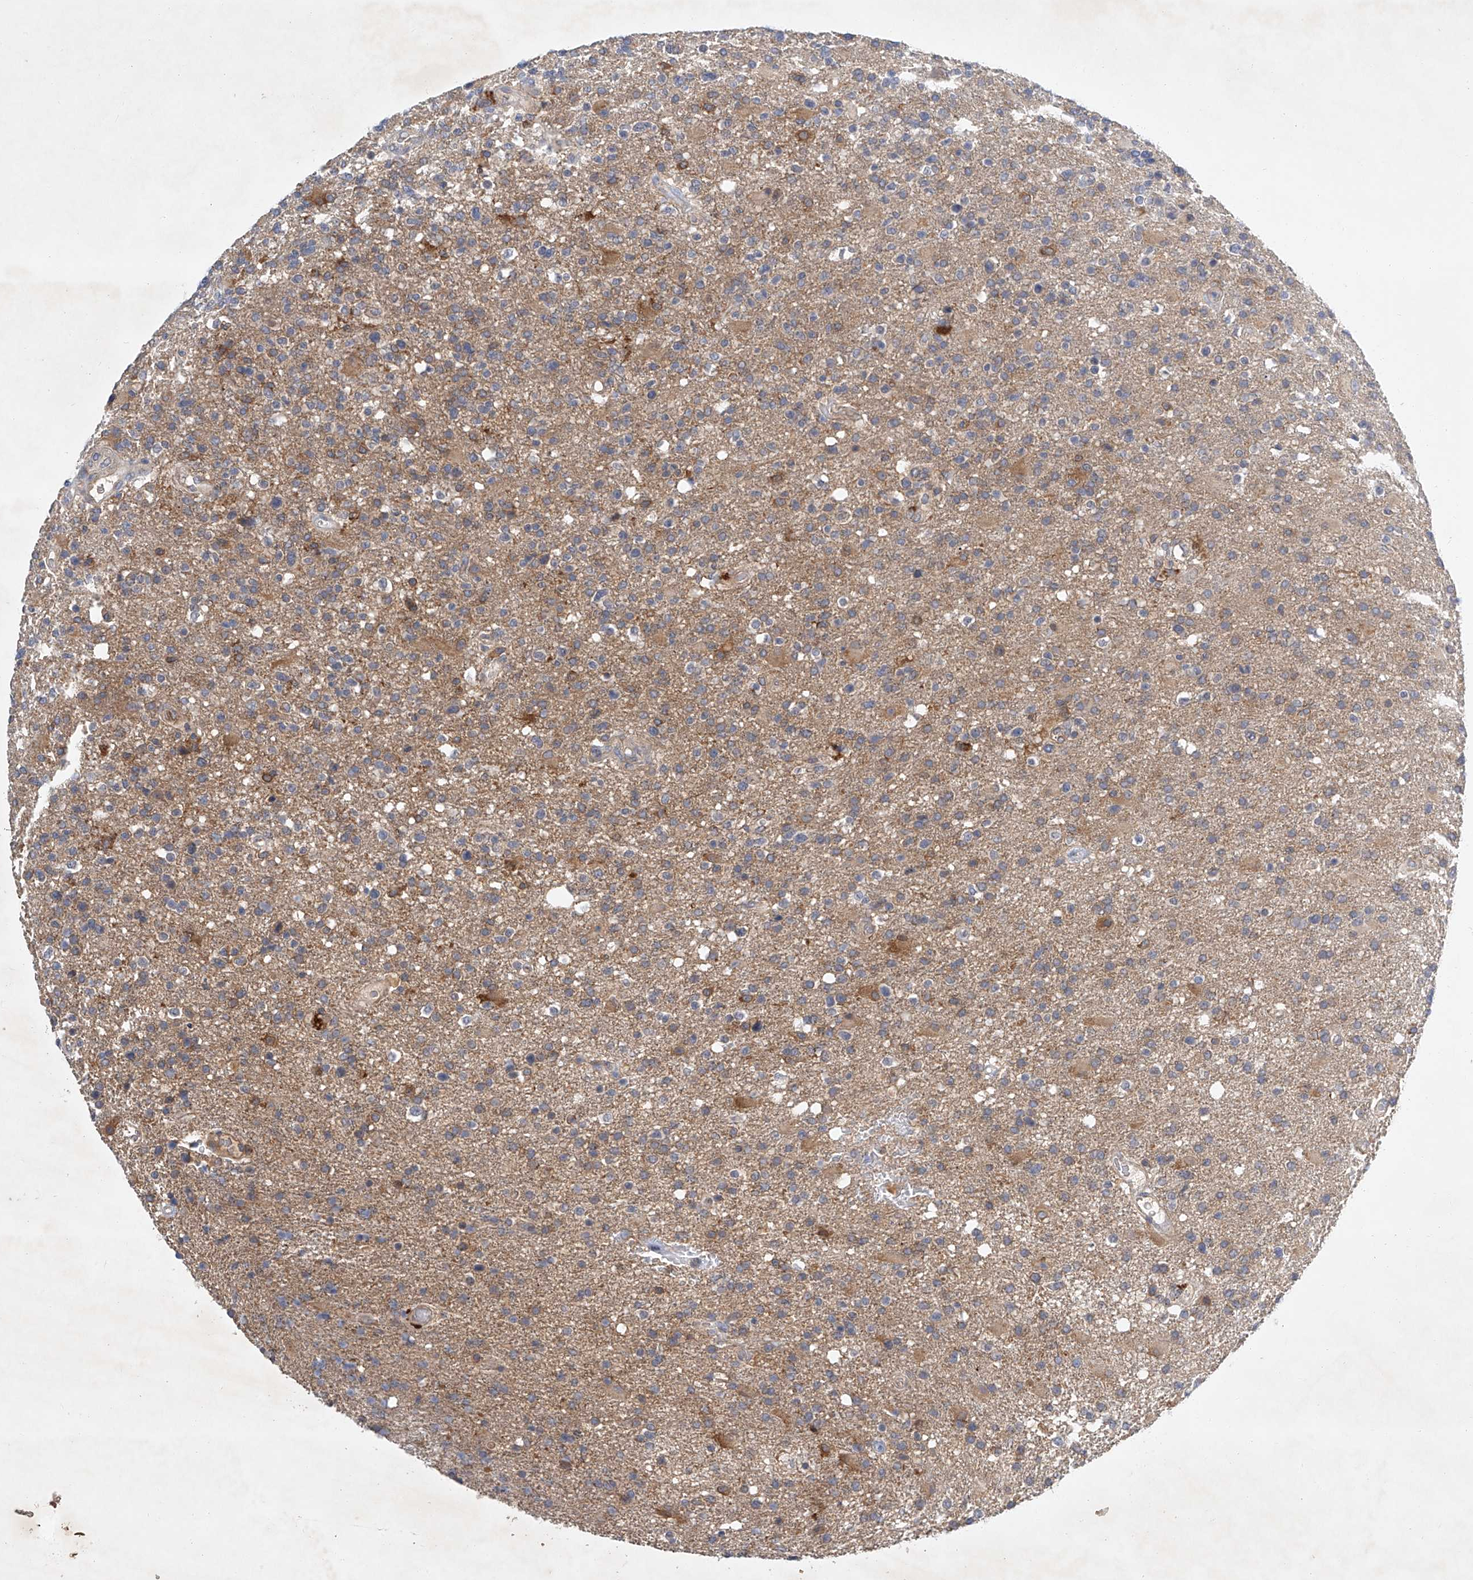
{"staining": {"intensity": "moderate", "quantity": "<25%", "location": "cytoplasmic/membranous"}, "tissue": "glioma", "cell_type": "Tumor cells", "image_type": "cancer", "snomed": [{"axis": "morphology", "description": "Glioma, malignant, High grade"}, {"axis": "topography", "description": "Brain"}], "caption": "Immunohistochemical staining of human malignant high-grade glioma demonstrates low levels of moderate cytoplasmic/membranous staining in about <25% of tumor cells.", "gene": "CARMIL1", "patient": {"sex": "male", "age": 72}}